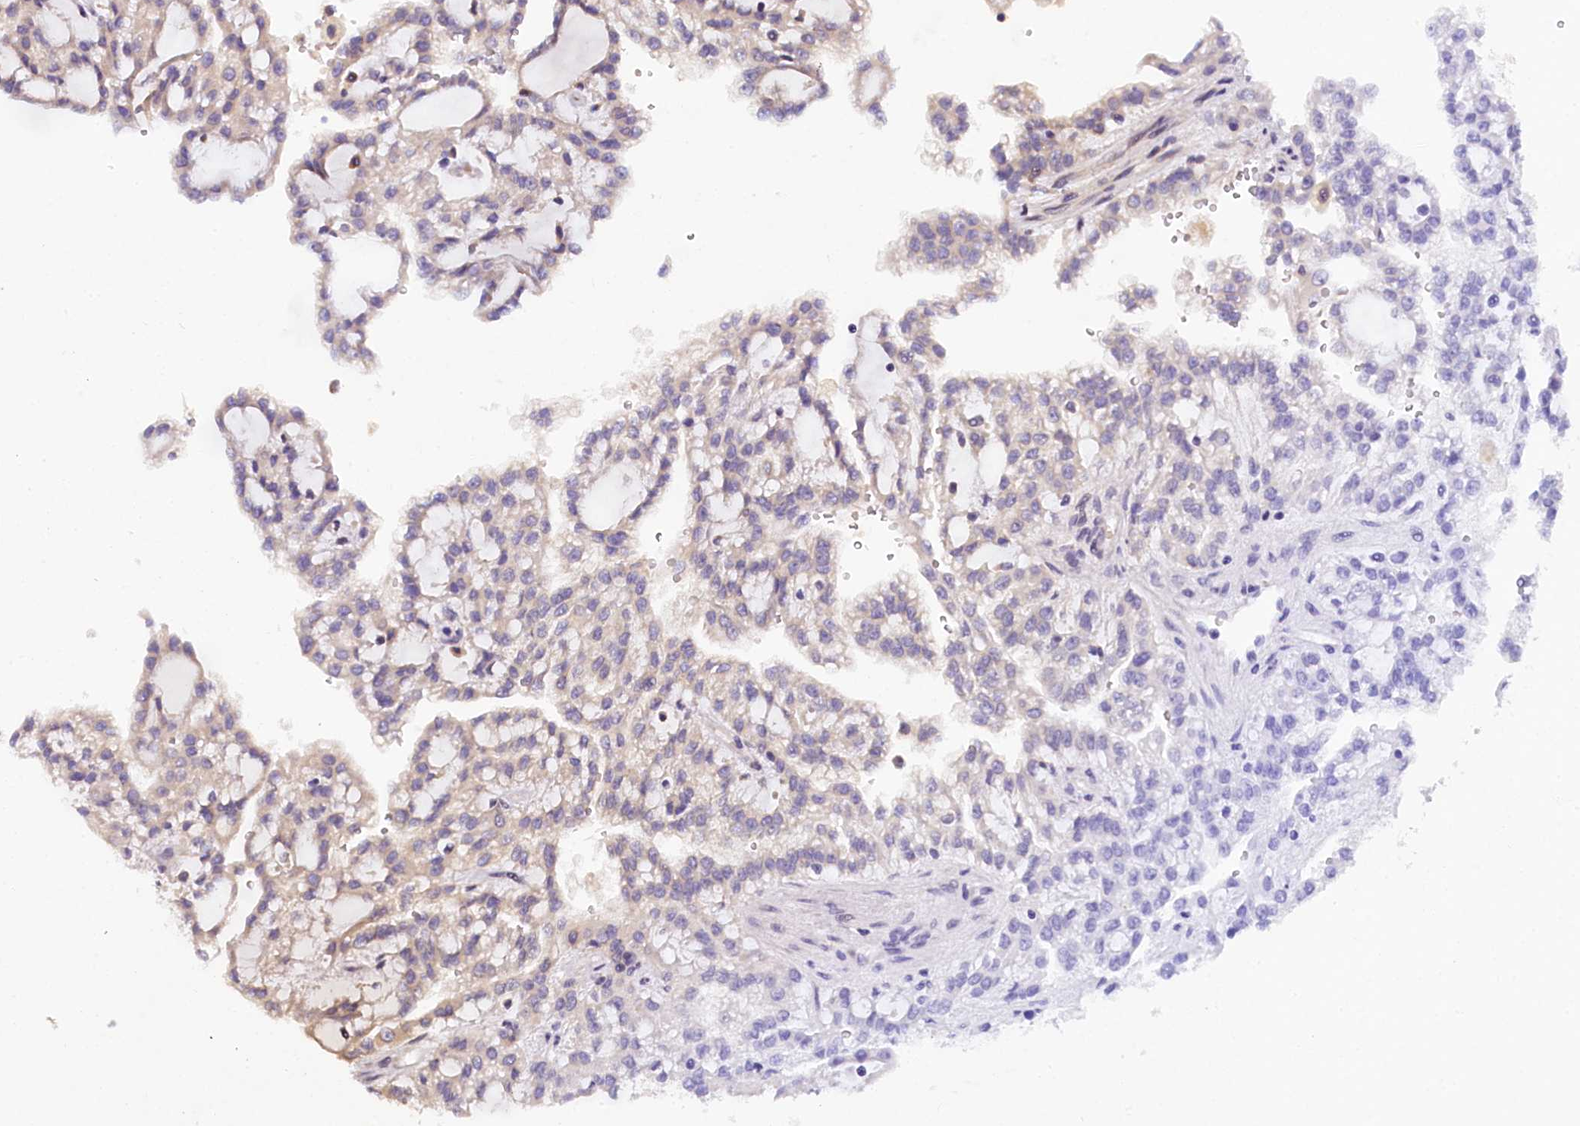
{"staining": {"intensity": "moderate", "quantity": "<25%", "location": "cytoplasmic/membranous"}, "tissue": "renal cancer", "cell_type": "Tumor cells", "image_type": "cancer", "snomed": [{"axis": "morphology", "description": "Adenocarcinoma, NOS"}, {"axis": "topography", "description": "Kidney"}], "caption": "Human adenocarcinoma (renal) stained with a brown dye exhibits moderate cytoplasmic/membranous positive staining in approximately <25% of tumor cells.", "gene": "SUPV3L1", "patient": {"sex": "male", "age": 63}}